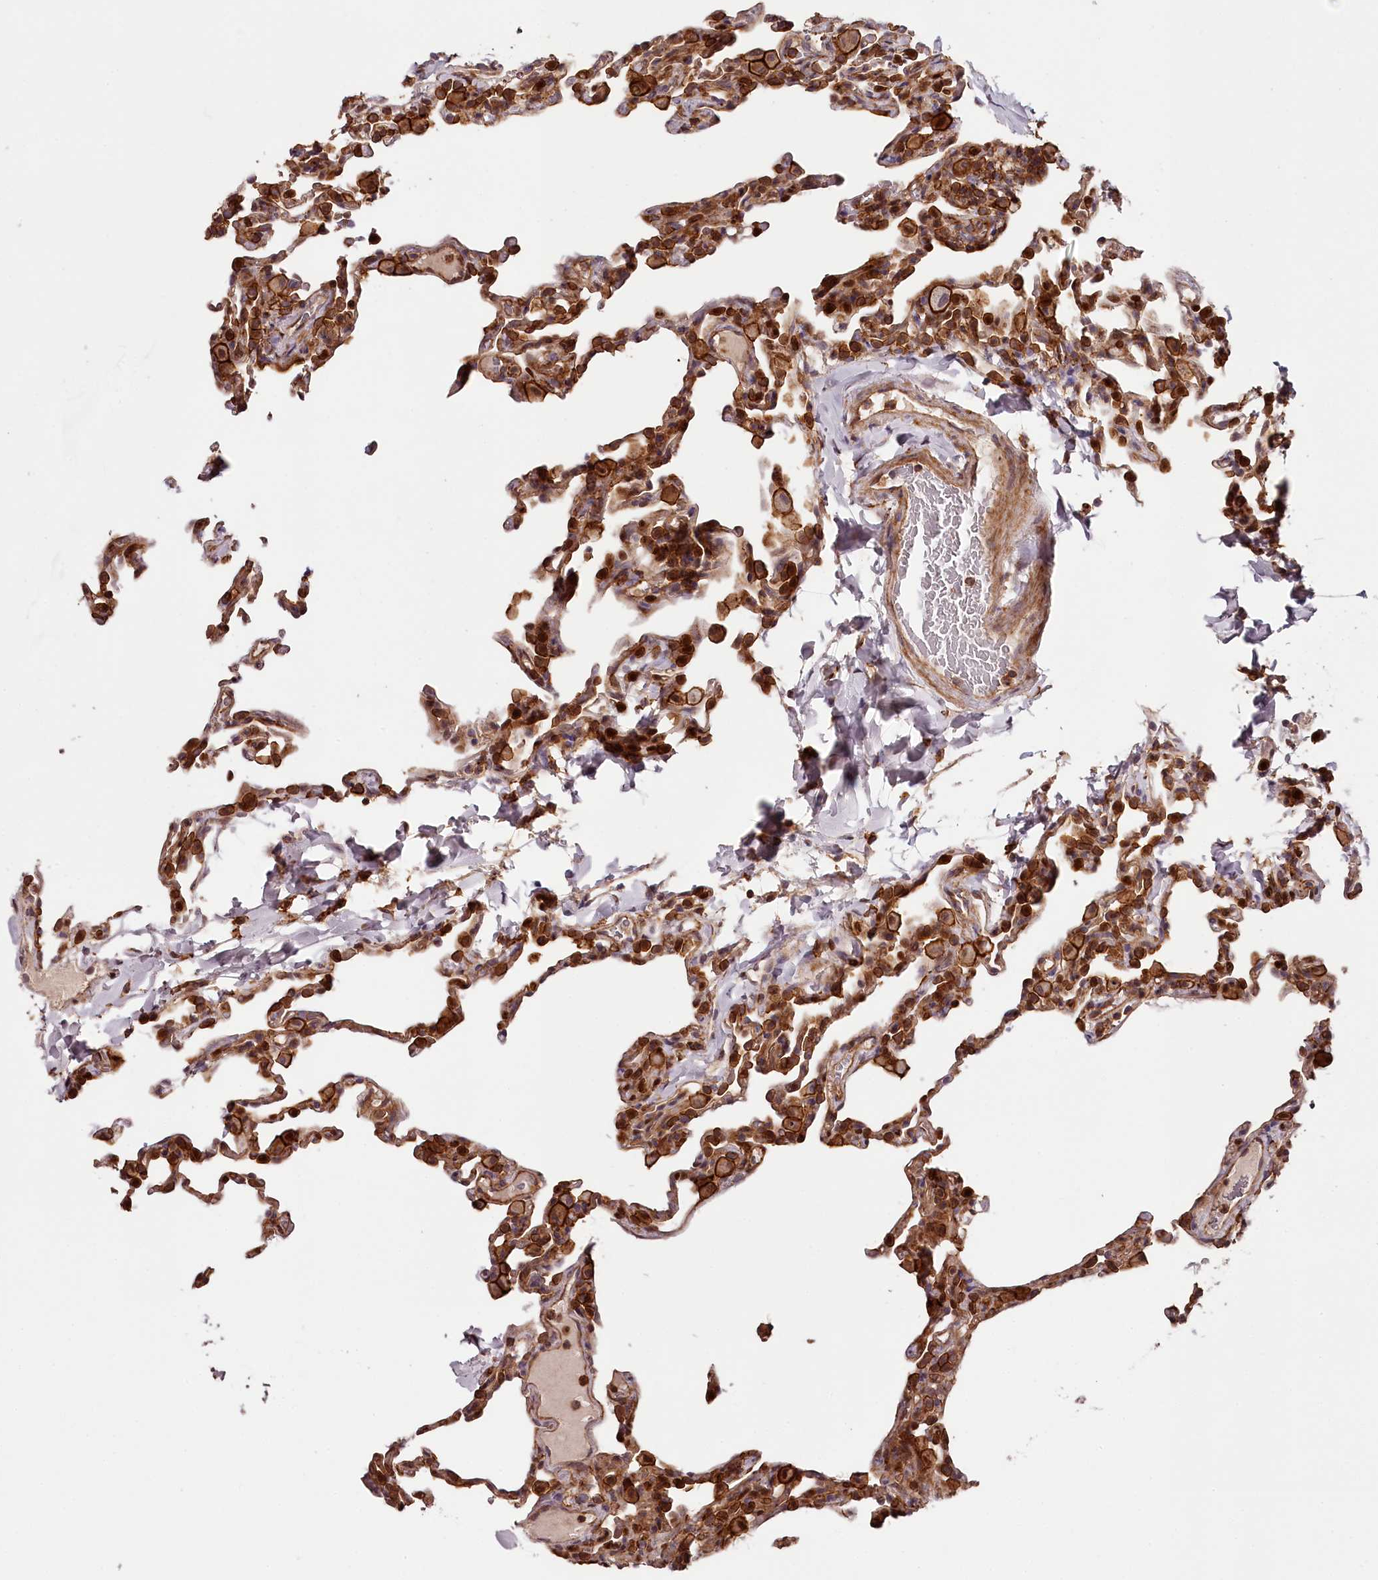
{"staining": {"intensity": "strong", "quantity": "25%-75%", "location": "cytoplasmic/membranous,nuclear"}, "tissue": "lung", "cell_type": "Alveolar cells", "image_type": "normal", "snomed": [{"axis": "morphology", "description": "Normal tissue, NOS"}, {"axis": "topography", "description": "Lung"}], "caption": "Alveolar cells show strong cytoplasmic/membranous,nuclear positivity in approximately 25%-75% of cells in benign lung.", "gene": "KIF14", "patient": {"sex": "male", "age": 20}}